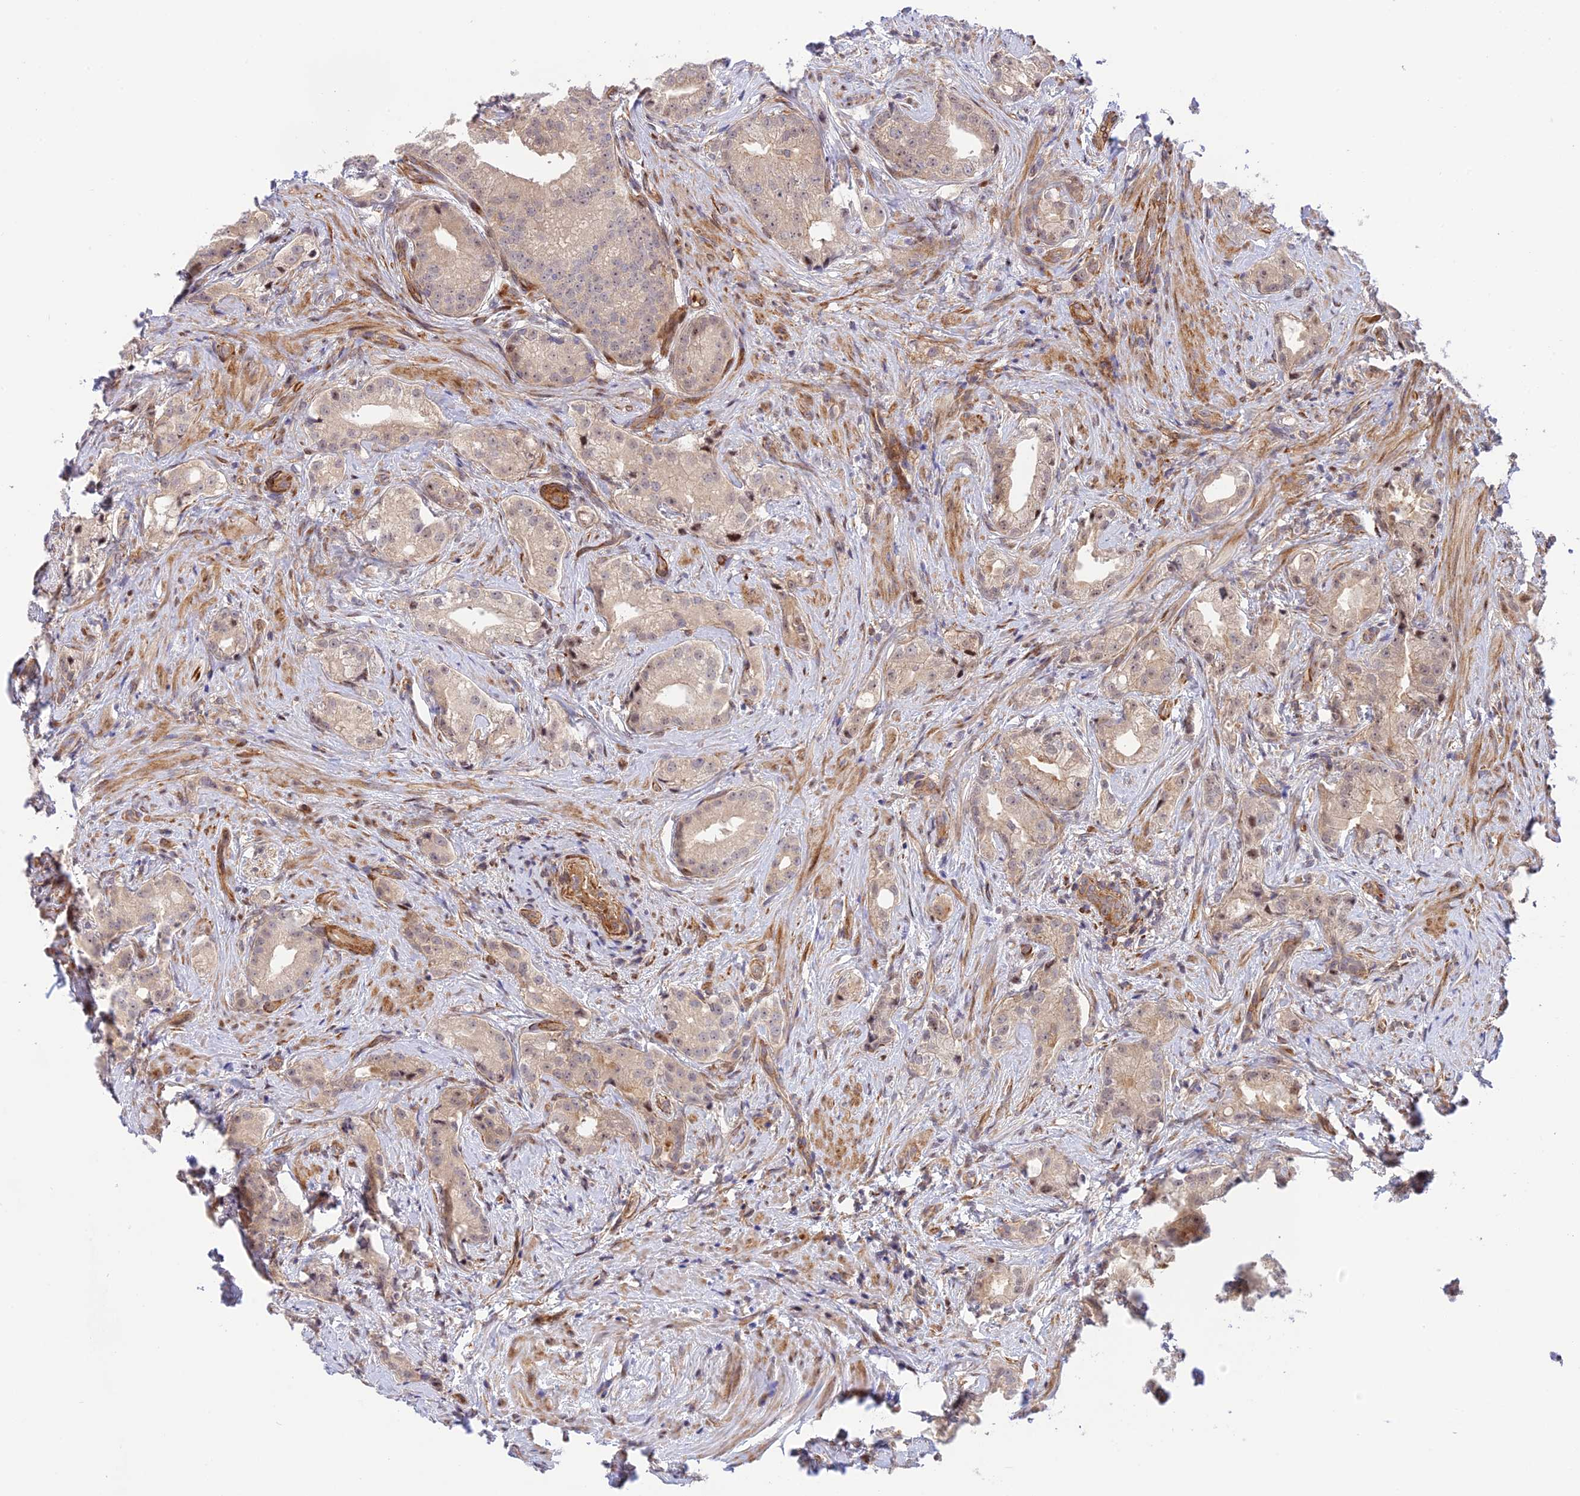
{"staining": {"intensity": "weak", "quantity": "25%-75%", "location": "nuclear"}, "tissue": "prostate cancer", "cell_type": "Tumor cells", "image_type": "cancer", "snomed": [{"axis": "morphology", "description": "Adenocarcinoma, Low grade"}, {"axis": "topography", "description": "Prostate"}], "caption": "Prostate low-grade adenocarcinoma stained for a protein (brown) reveals weak nuclear positive positivity in about 25%-75% of tumor cells.", "gene": "ZNF584", "patient": {"sex": "male", "age": 71}}